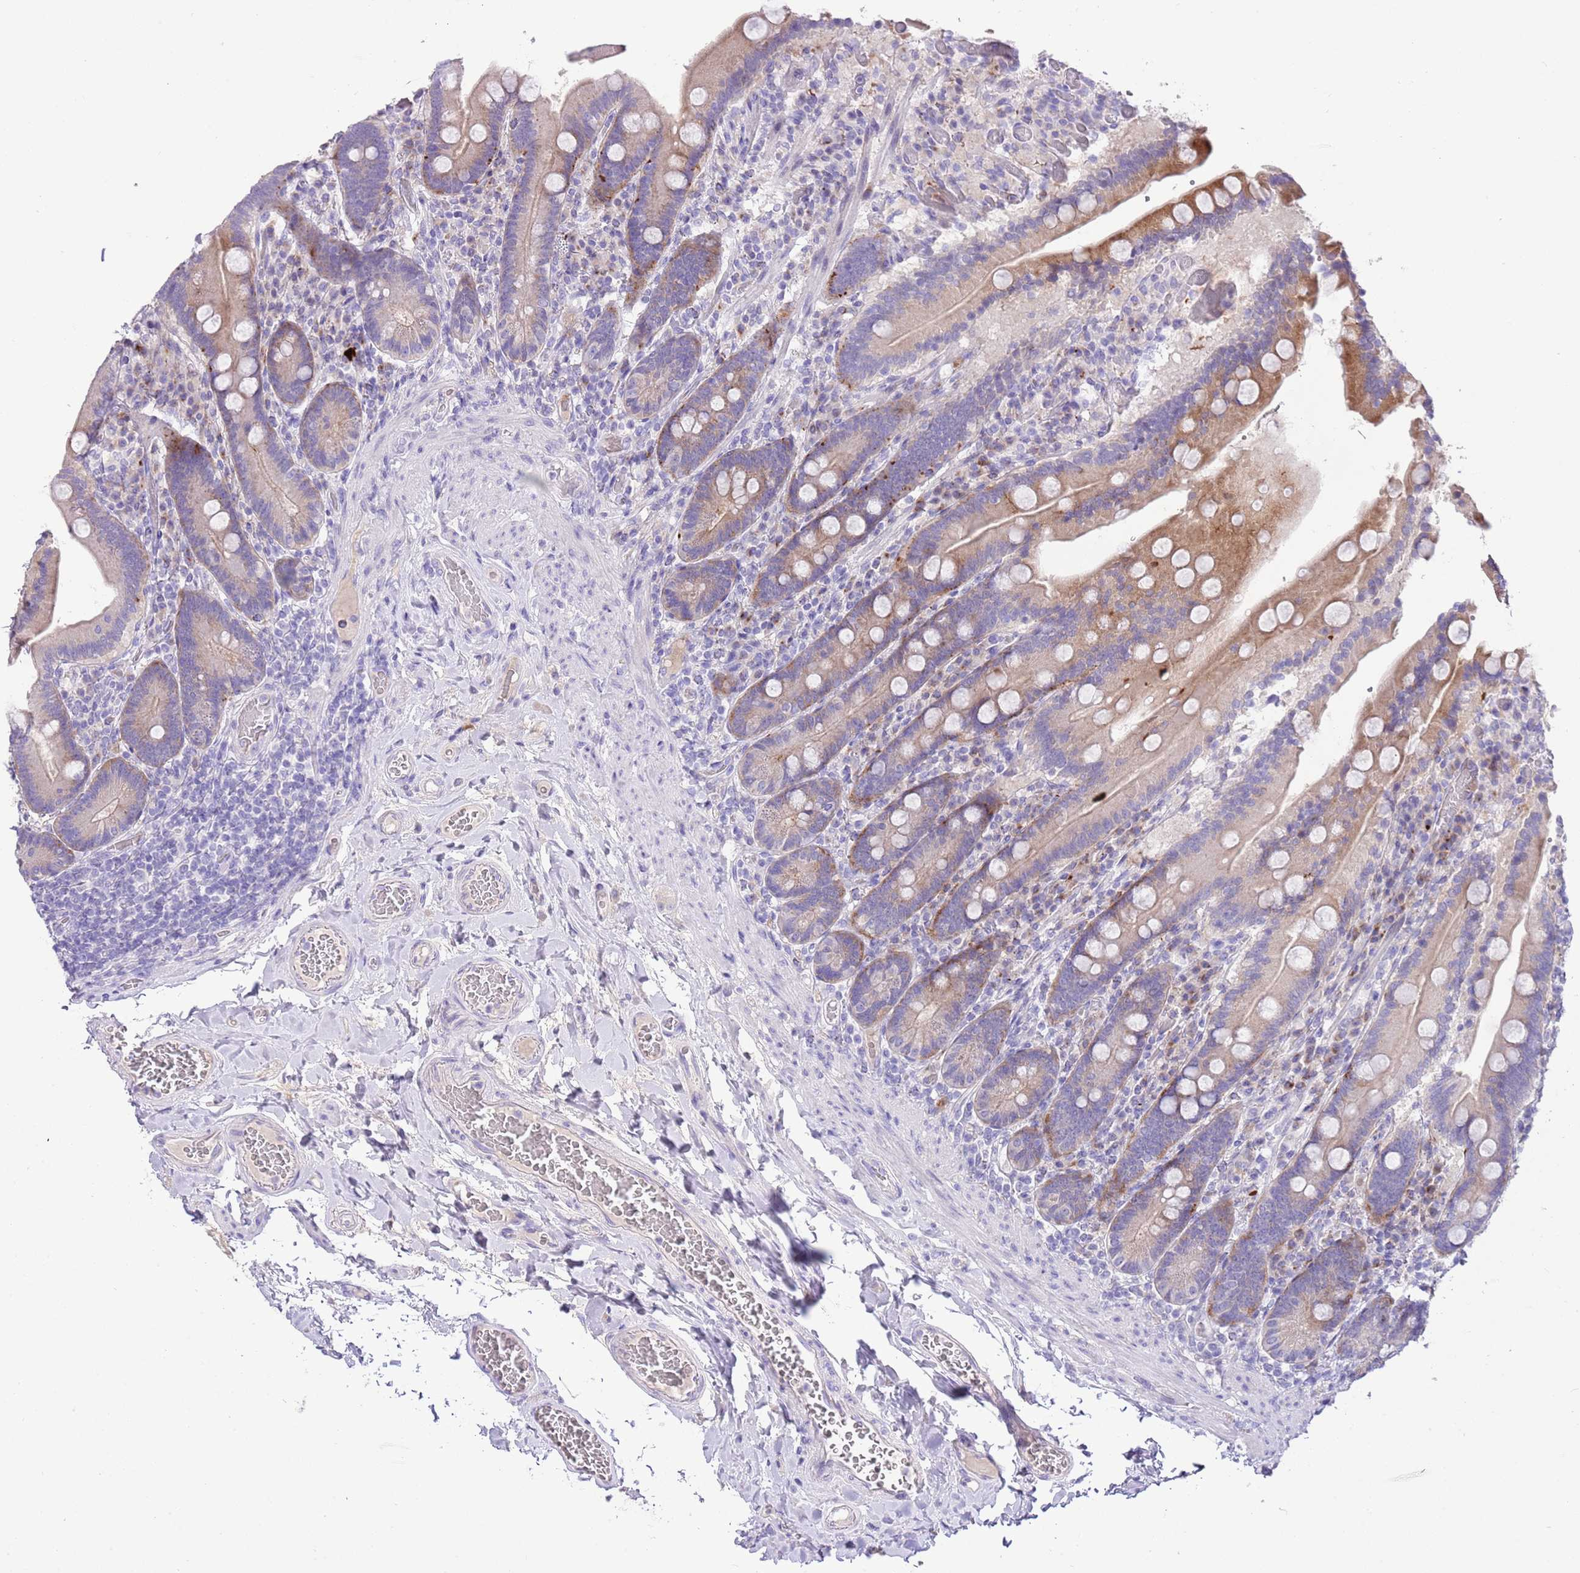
{"staining": {"intensity": "moderate", "quantity": "25%-75%", "location": "cytoplasmic/membranous"}, "tissue": "duodenum", "cell_type": "Glandular cells", "image_type": "normal", "snomed": [{"axis": "morphology", "description": "Normal tissue, NOS"}, {"axis": "topography", "description": "Duodenum"}], "caption": "DAB (3,3'-diaminobenzidine) immunohistochemical staining of unremarkable human duodenum exhibits moderate cytoplasmic/membranous protein staining in approximately 25%-75% of glandular cells.", "gene": "CLEC2A", "patient": {"sex": "female", "age": 62}}